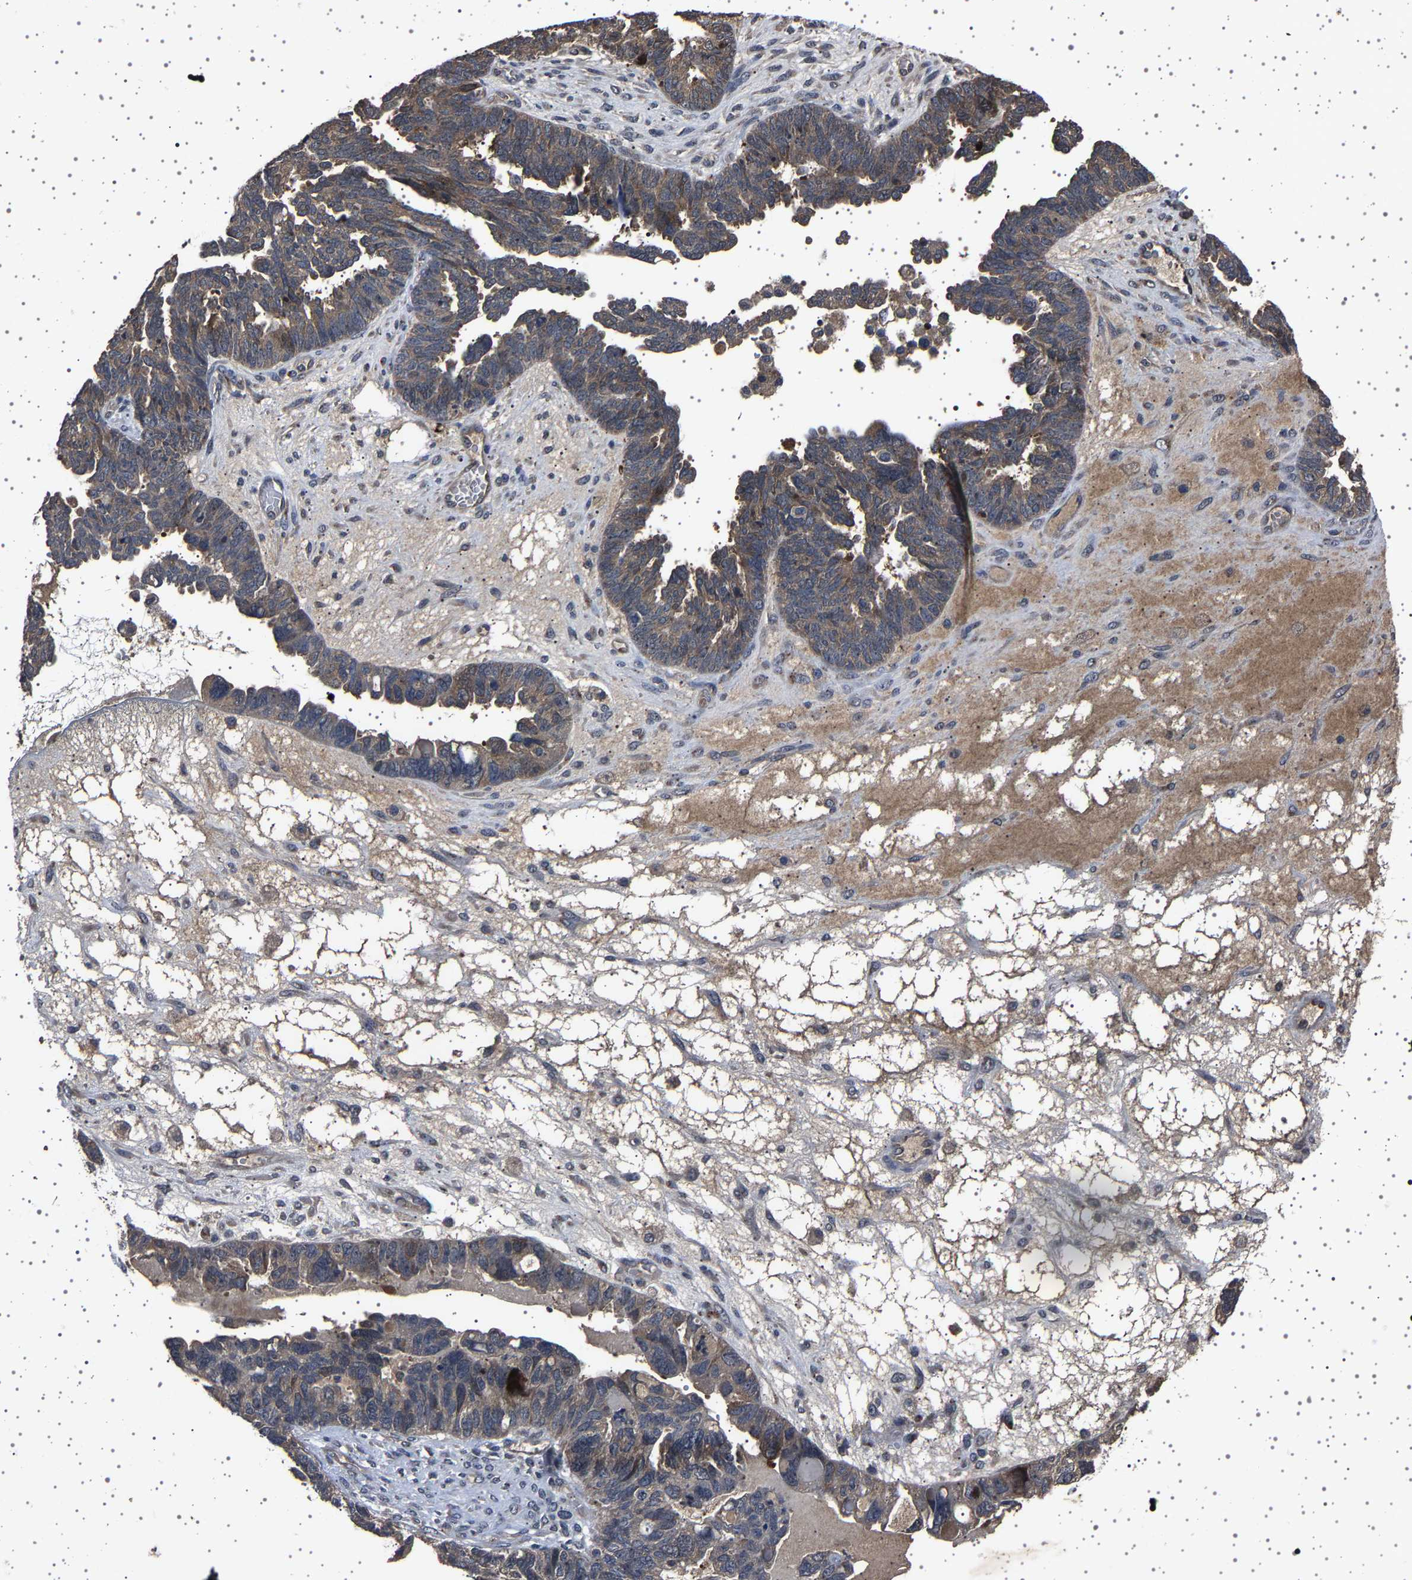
{"staining": {"intensity": "weak", "quantity": ">75%", "location": "cytoplasmic/membranous"}, "tissue": "ovarian cancer", "cell_type": "Tumor cells", "image_type": "cancer", "snomed": [{"axis": "morphology", "description": "Cystadenocarcinoma, serous, NOS"}, {"axis": "topography", "description": "Ovary"}], "caption": "A micrograph of ovarian serous cystadenocarcinoma stained for a protein displays weak cytoplasmic/membranous brown staining in tumor cells.", "gene": "NCKAP1", "patient": {"sex": "female", "age": 79}}